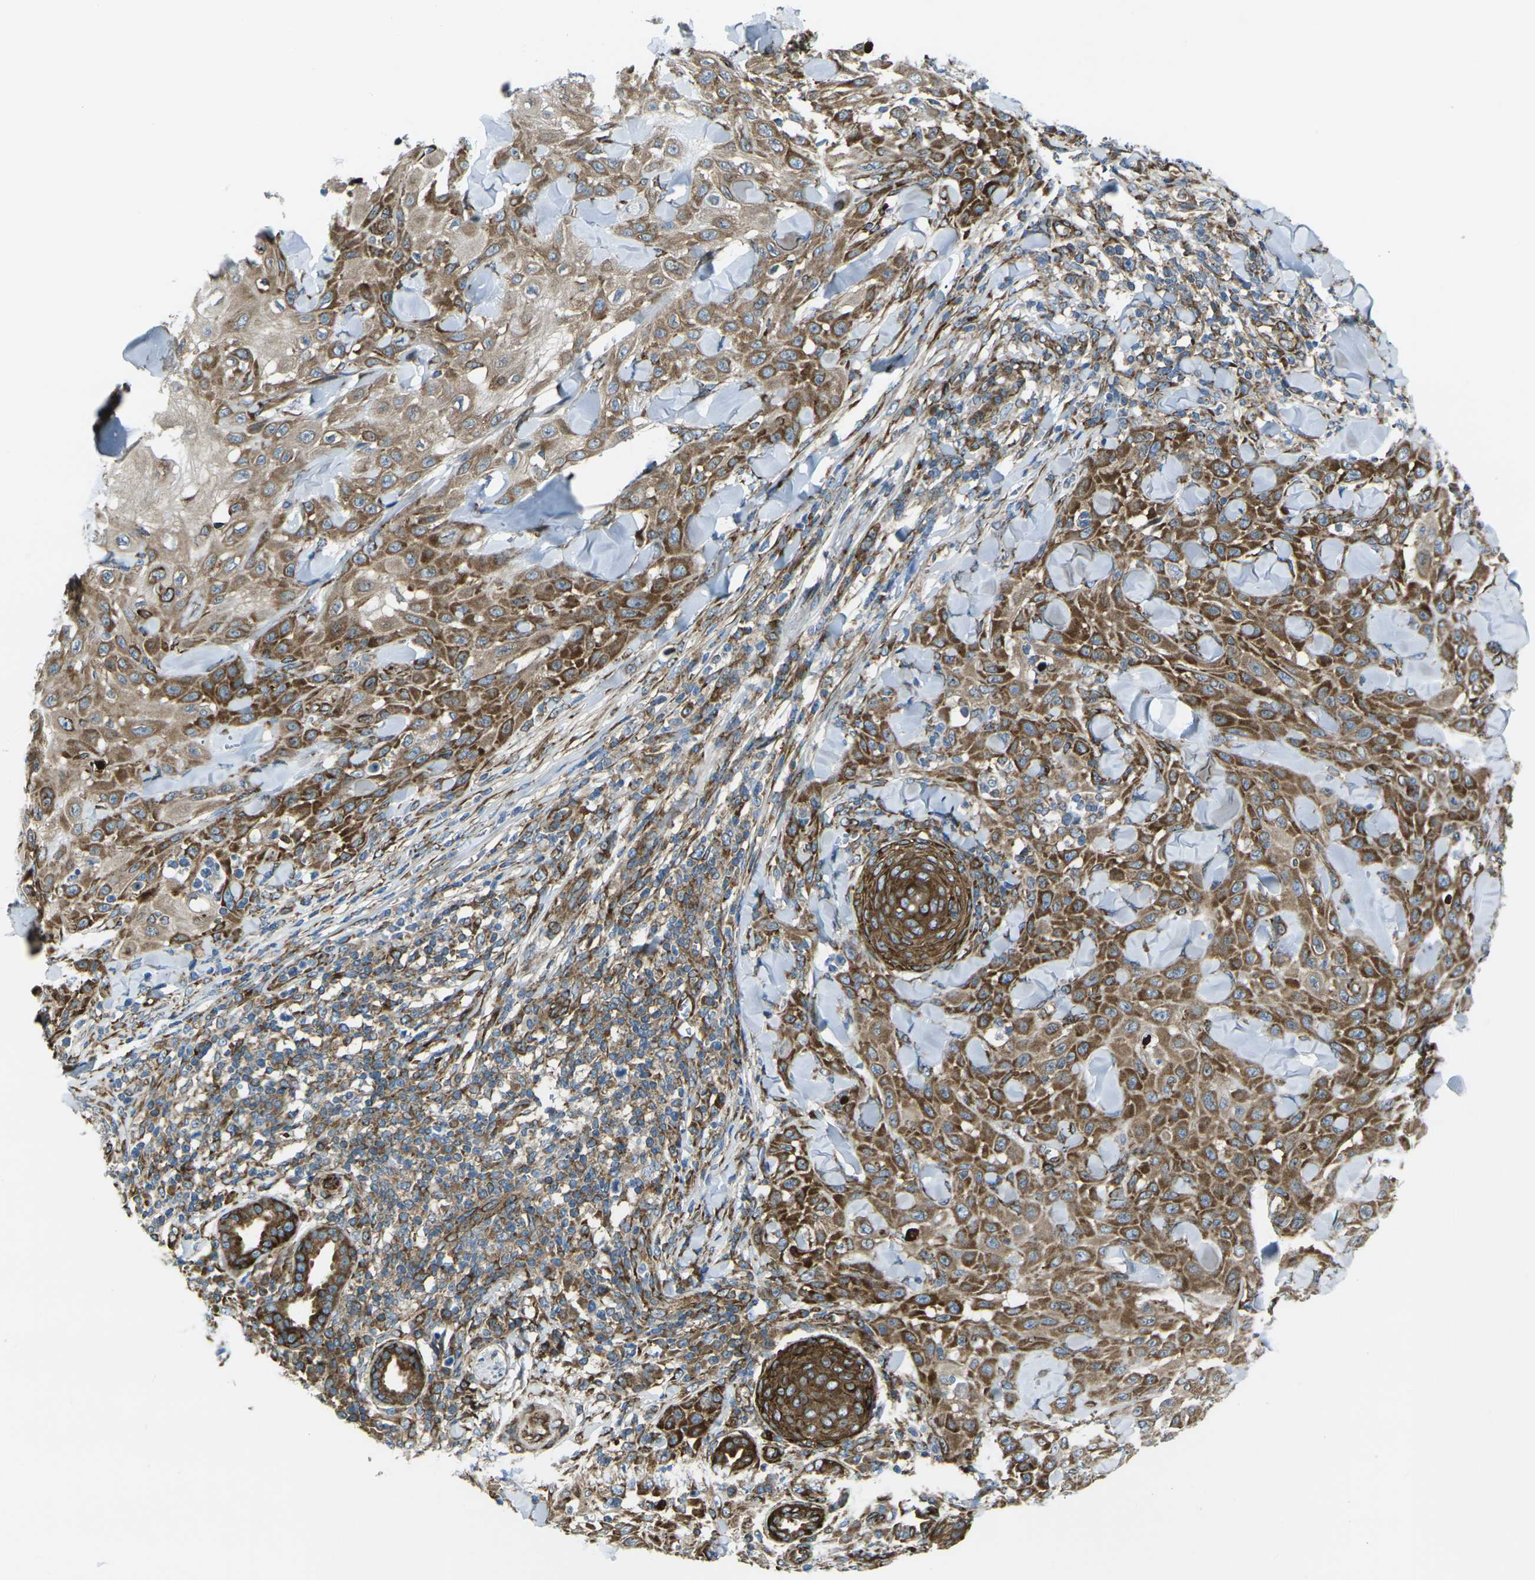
{"staining": {"intensity": "moderate", "quantity": ">75%", "location": "cytoplasmic/membranous"}, "tissue": "skin cancer", "cell_type": "Tumor cells", "image_type": "cancer", "snomed": [{"axis": "morphology", "description": "Squamous cell carcinoma, NOS"}, {"axis": "topography", "description": "Skin"}], "caption": "Protein staining demonstrates moderate cytoplasmic/membranous staining in approximately >75% of tumor cells in squamous cell carcinoma (skin).", "gene": "CELSR2", "patient": {"sex": "male", "age": 24}}